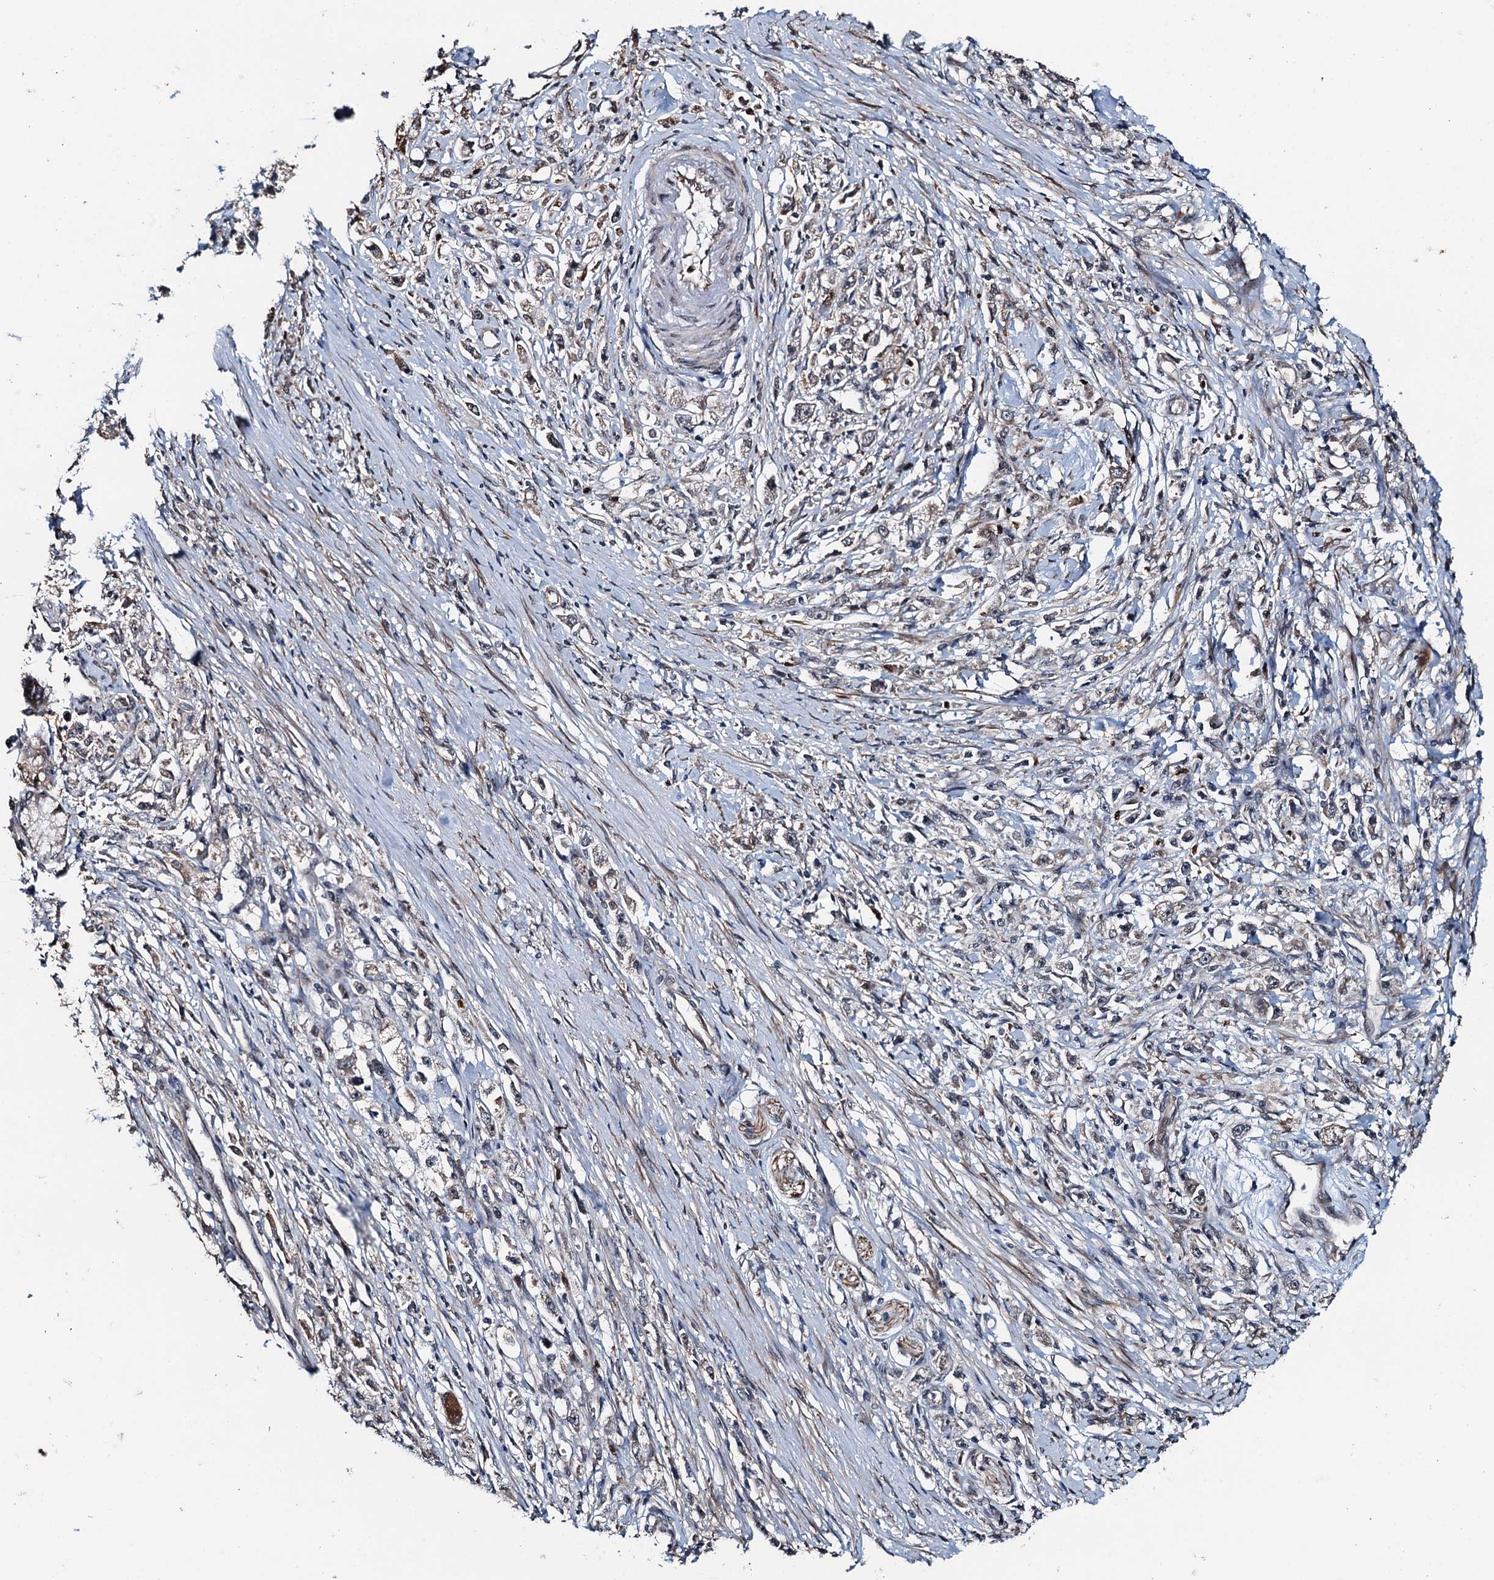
{"staining": {"intensity": "weak", "quantity": "<25%", "location": "cytoplasmic/membranous"}, "tissue": "stomach cancer", "cell_type": "Tumor cells", "image_type": "cancer", "snomed": [{"axis": "morphology", "description": "Adenocarcinoma, NOS"}, {"axis": "topography", "description": "Stomach"}], "caption": "Photomicrograph shows no protein positivity in tumor cells of stomach cancer (adenocarcinoma) tissue.", "gene": "WHAMM", "patient": {"sex": "female", "age": 59}}